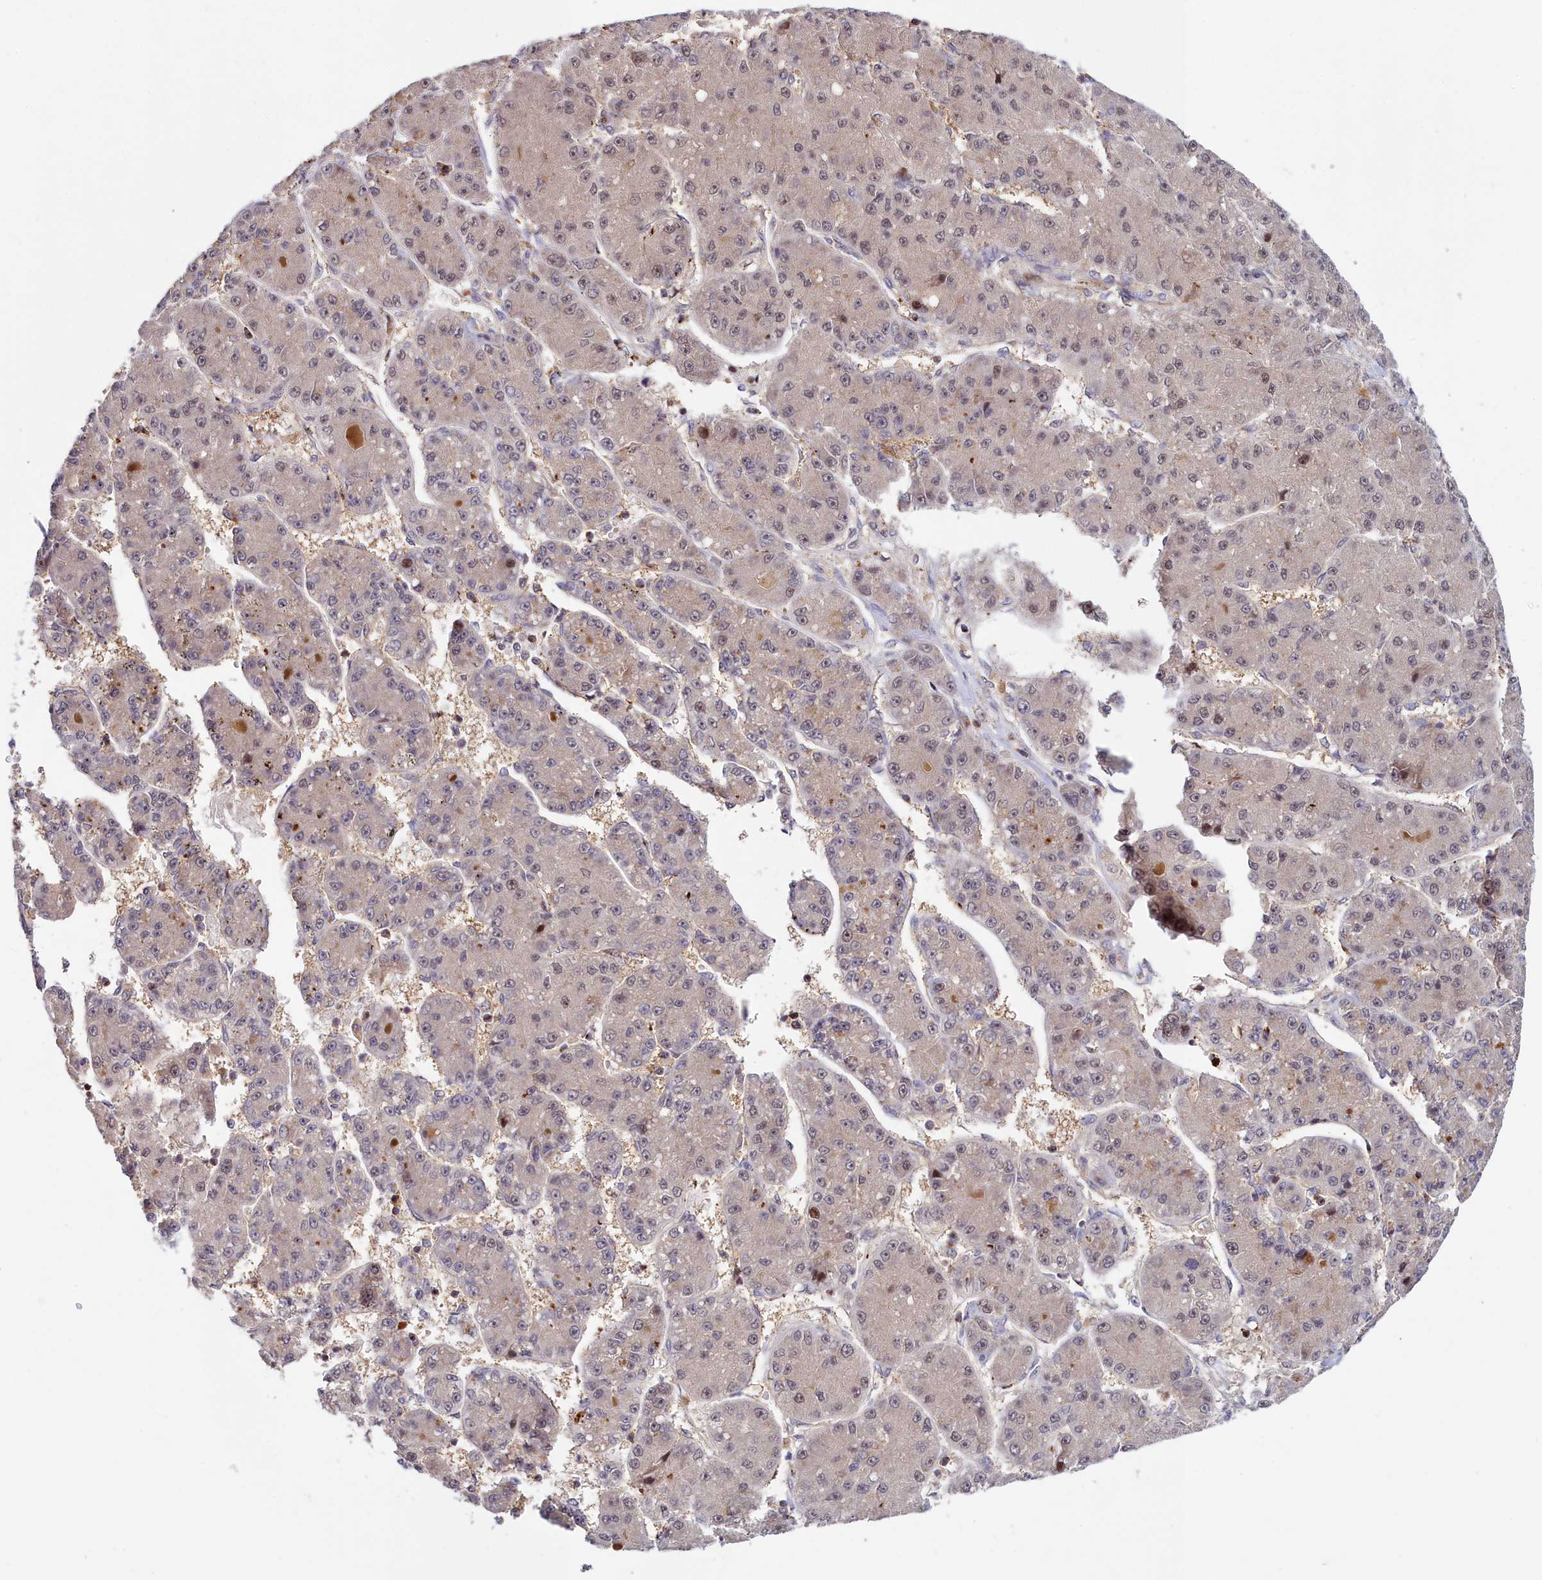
{"staining": {"intensity": "weak", "quantity": "25%-75%", "location": "nuclear"}, "tissue": "liver cancer", "cell_type": "Tumor cells", "image_type": "cancer", "snomed": [{"axis": "morphology", "description": "Carcinoma, Hepatocellular, NOS"}, {"axis": "topography", "description": "Liver"}], "caption": "Immunohistochemistry (IHC) image of neoplastic tissue: hepatocellular carcinoma (liver) stained using immunohistochemistry displays low levels of weak protein expression localized specifically in the nuclear of tumor cells, appearing as a nuclear brown color.", "gene": "NEURL4", "patient": {"sex": "male", "age": 67}}